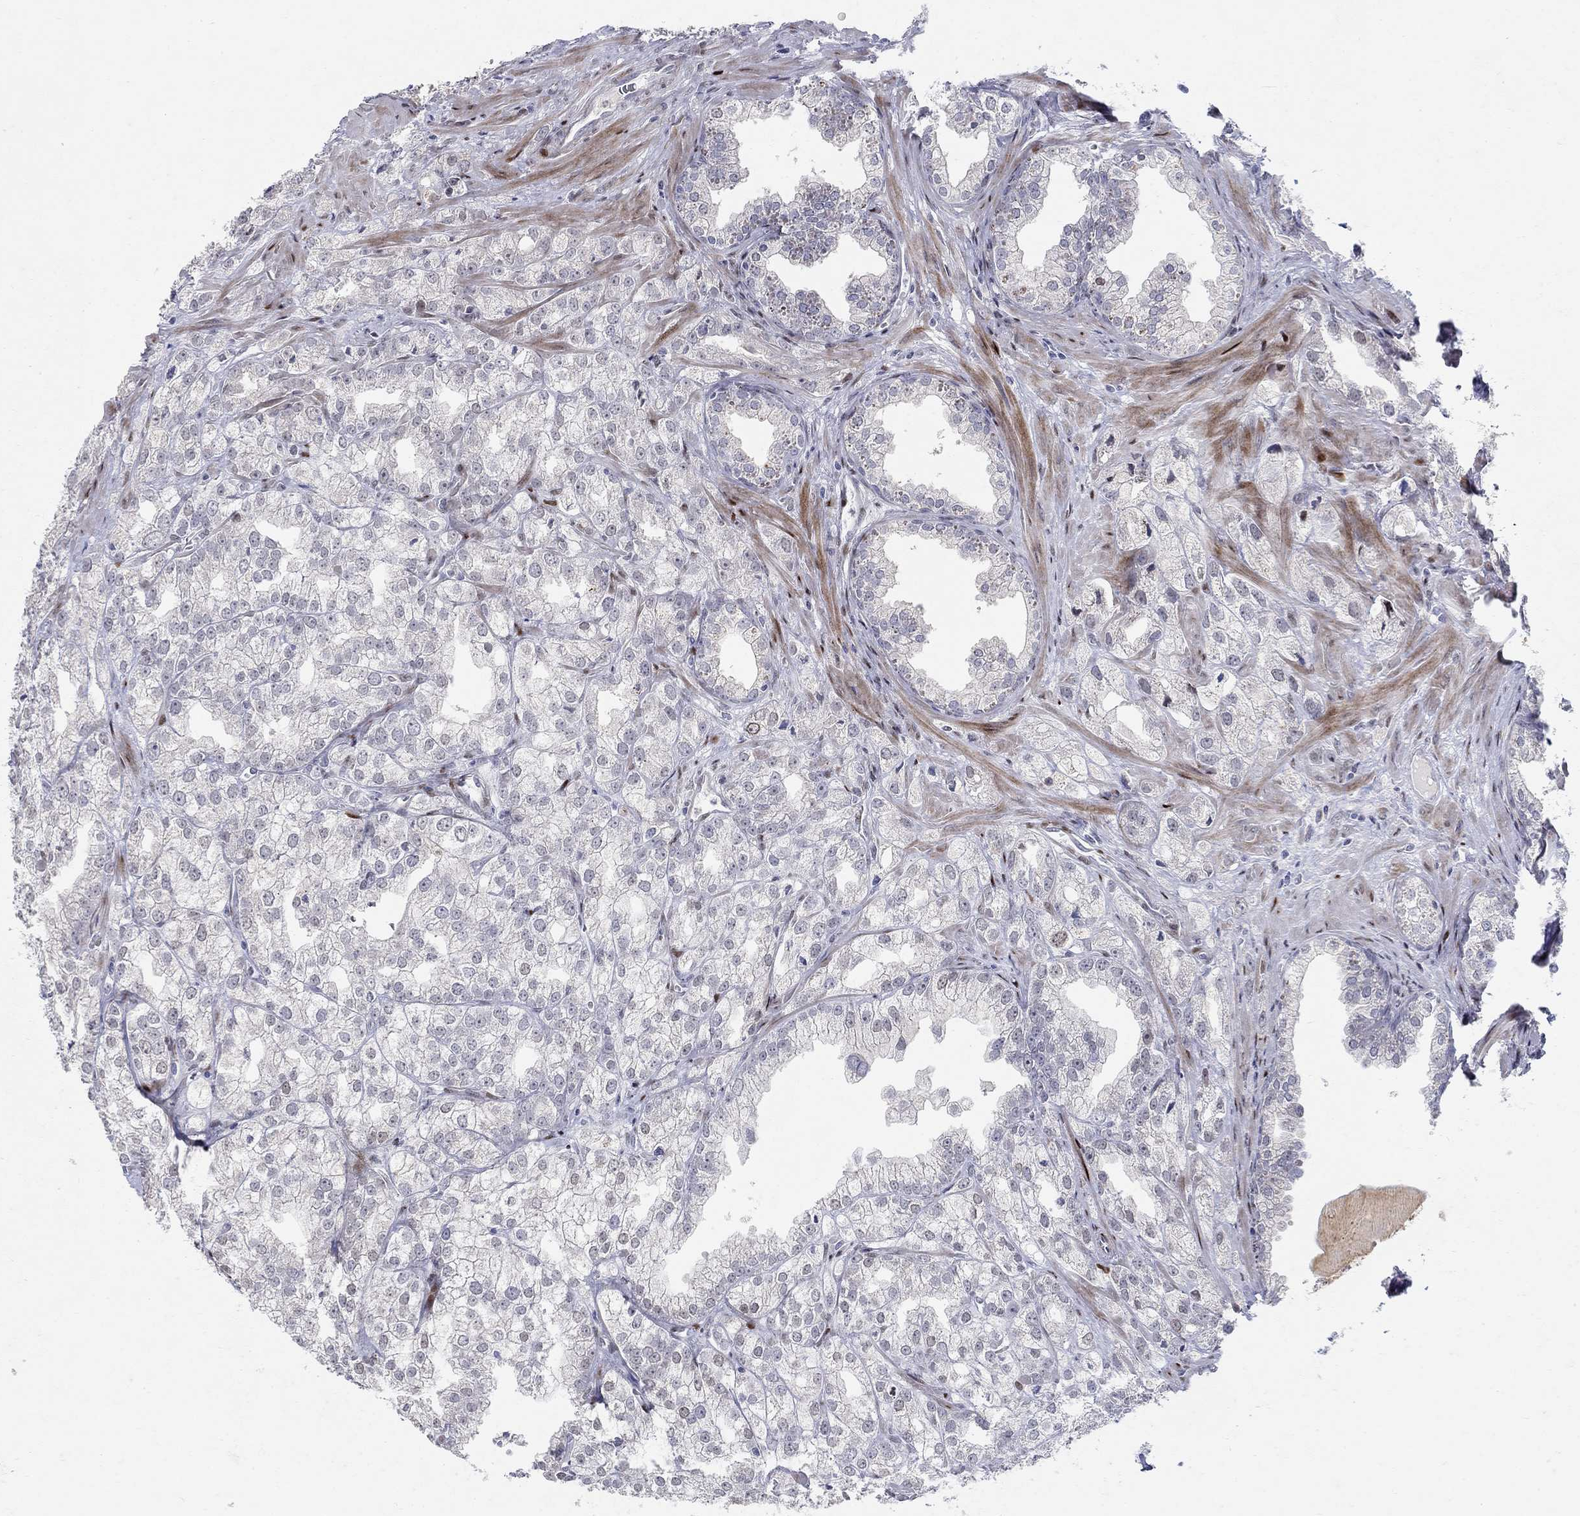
{"staining": {"intensity": "negative", "quantity": "none", "location": "none"}, "tissue": "prostate cancer", "cell_type": "Tumor cells", "image_type": "cancer", "snomed": [{"axis": "morphology", "description": "Adenocarcinoma, NOS"}, {"axis": "topography", "description": "Prostate"}], "caption": "DAB (3,3'-diaminobenzidine) immunohistochemical staining of prostate cancer (adenocarcinoma) shows no significant staining in tumor cells.", "gene": "RAPGEF5", "patient": {"sex": "male", "age": 70}}